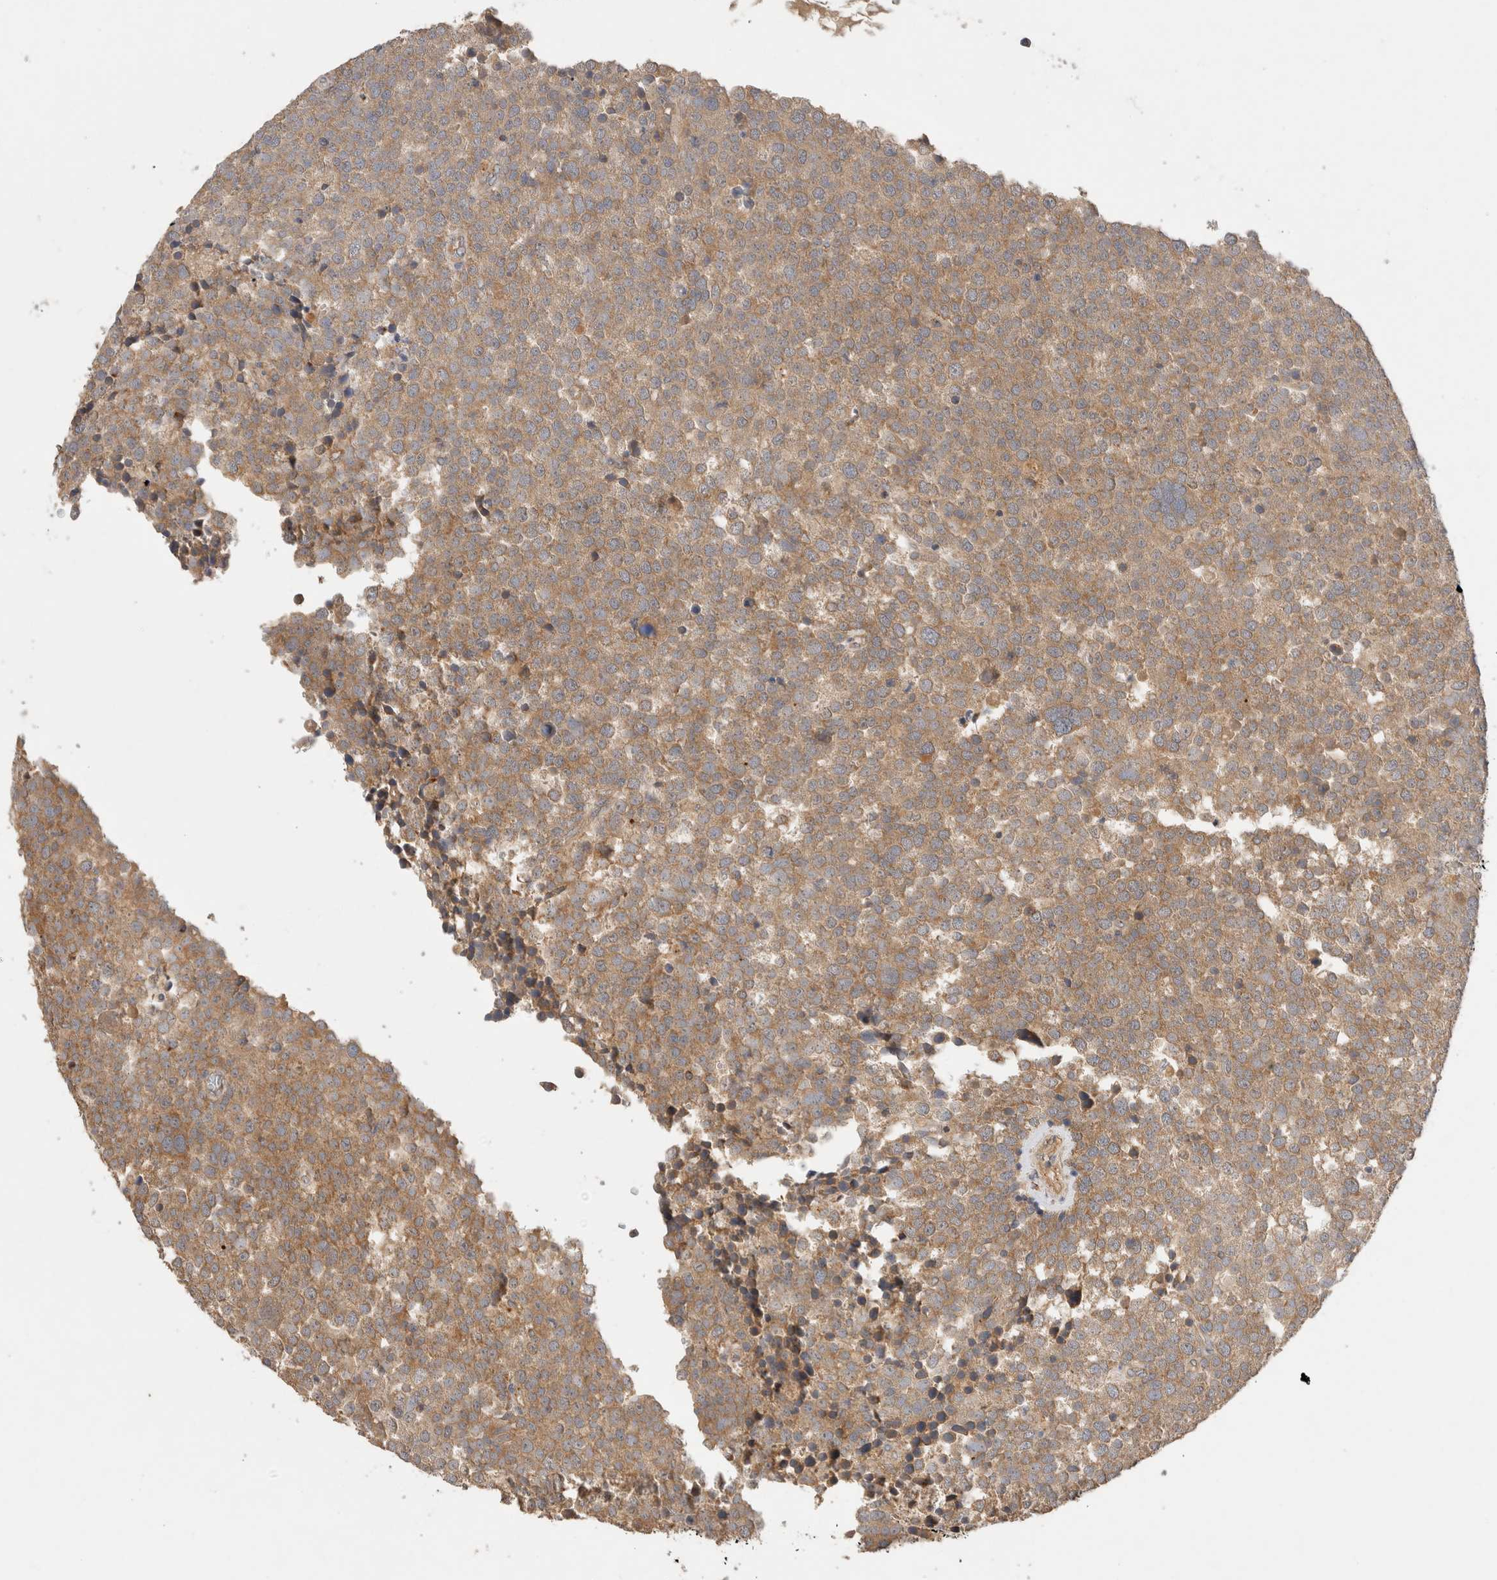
{"staining": {"intensity": "moderate", "quantity": ">75%", "location": "cytoplasmic/membranous"}, "tissue": "testis cancer", "cell_type": "Tumor cells", "image_type": "cancer", "snomed": [{"axis": "morphology", "description": "Seminoma, NOS"}, {"axis": "topography", "description": "Testis"}], "caption": "Testis cancer stained with IHC displays moderate cytoplasmic/membranous positivity in approximately >75% of tumor cells. The protein is shown in brown color, while the nuclei are stained blue.", "gene": "SGK3", "patient": {"sex": "male", "age": 71}}